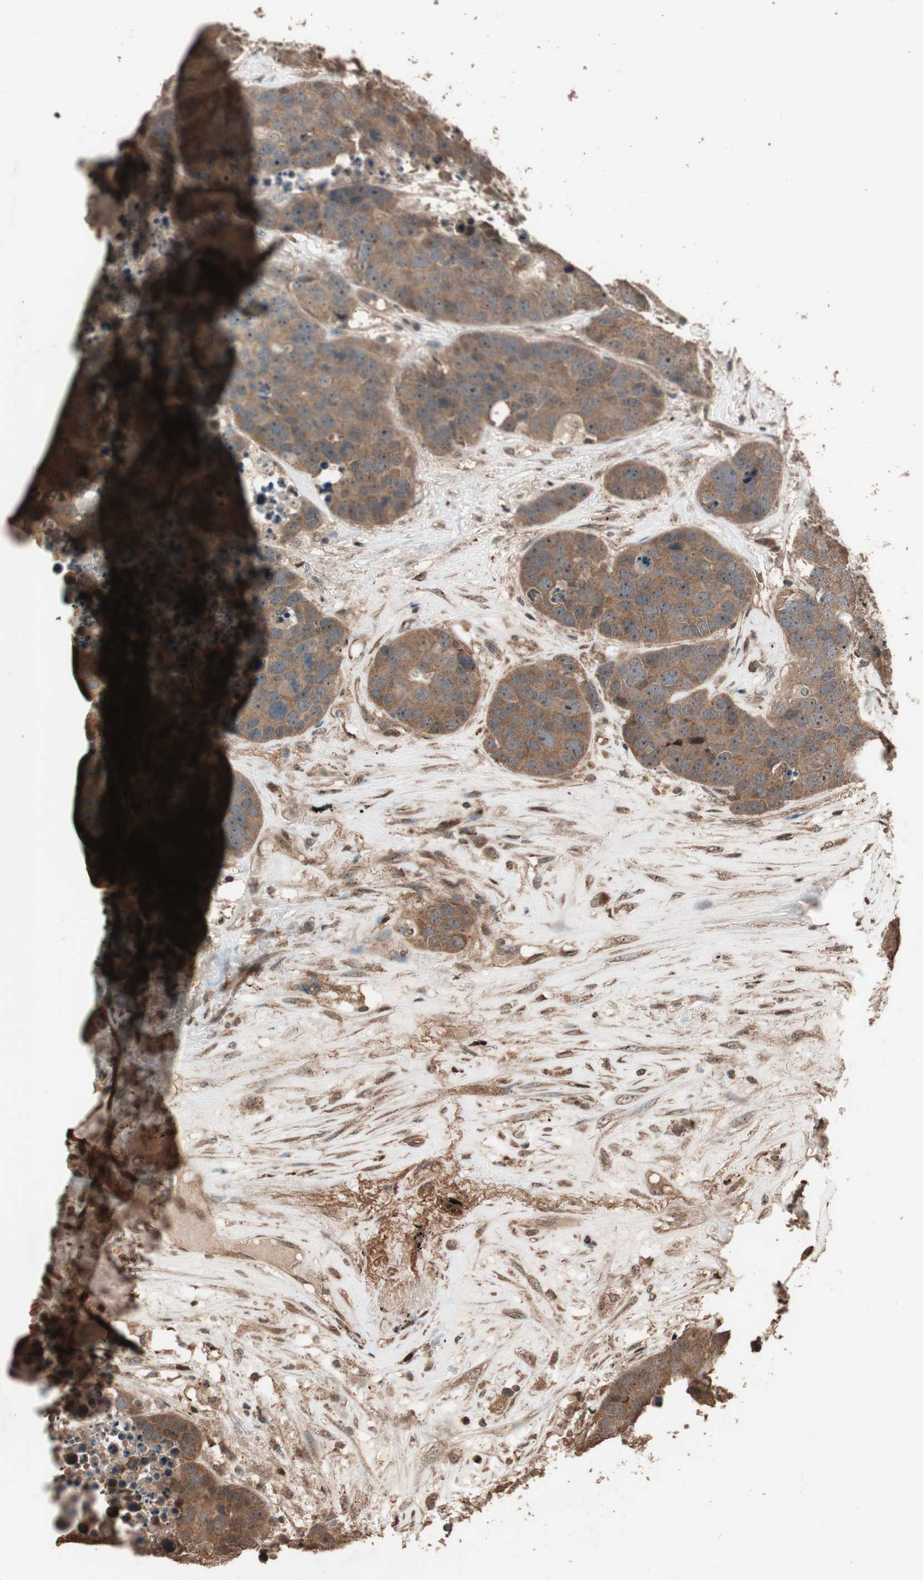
{"staining": {"intensity": "strong", "quantity": ">75%", "location": "cytoplasmic/membranous"}, "tissue": "carcinoid", "cell_type": "Tumor cells", "image_type": "cancer", "snomed": [{"axis": "morphology", "description": "Carcinoid, malignant, NOS"}, {"axis": "topography", "description": "Lung"}], "caption": "Carcinoid stained for a protein (brown) demonstrates strong cytoplasmic/membranous positive expression in about >75% of tumor cells.", "gene": "USP20", "patient": {"sex": "male", "age": 60}}